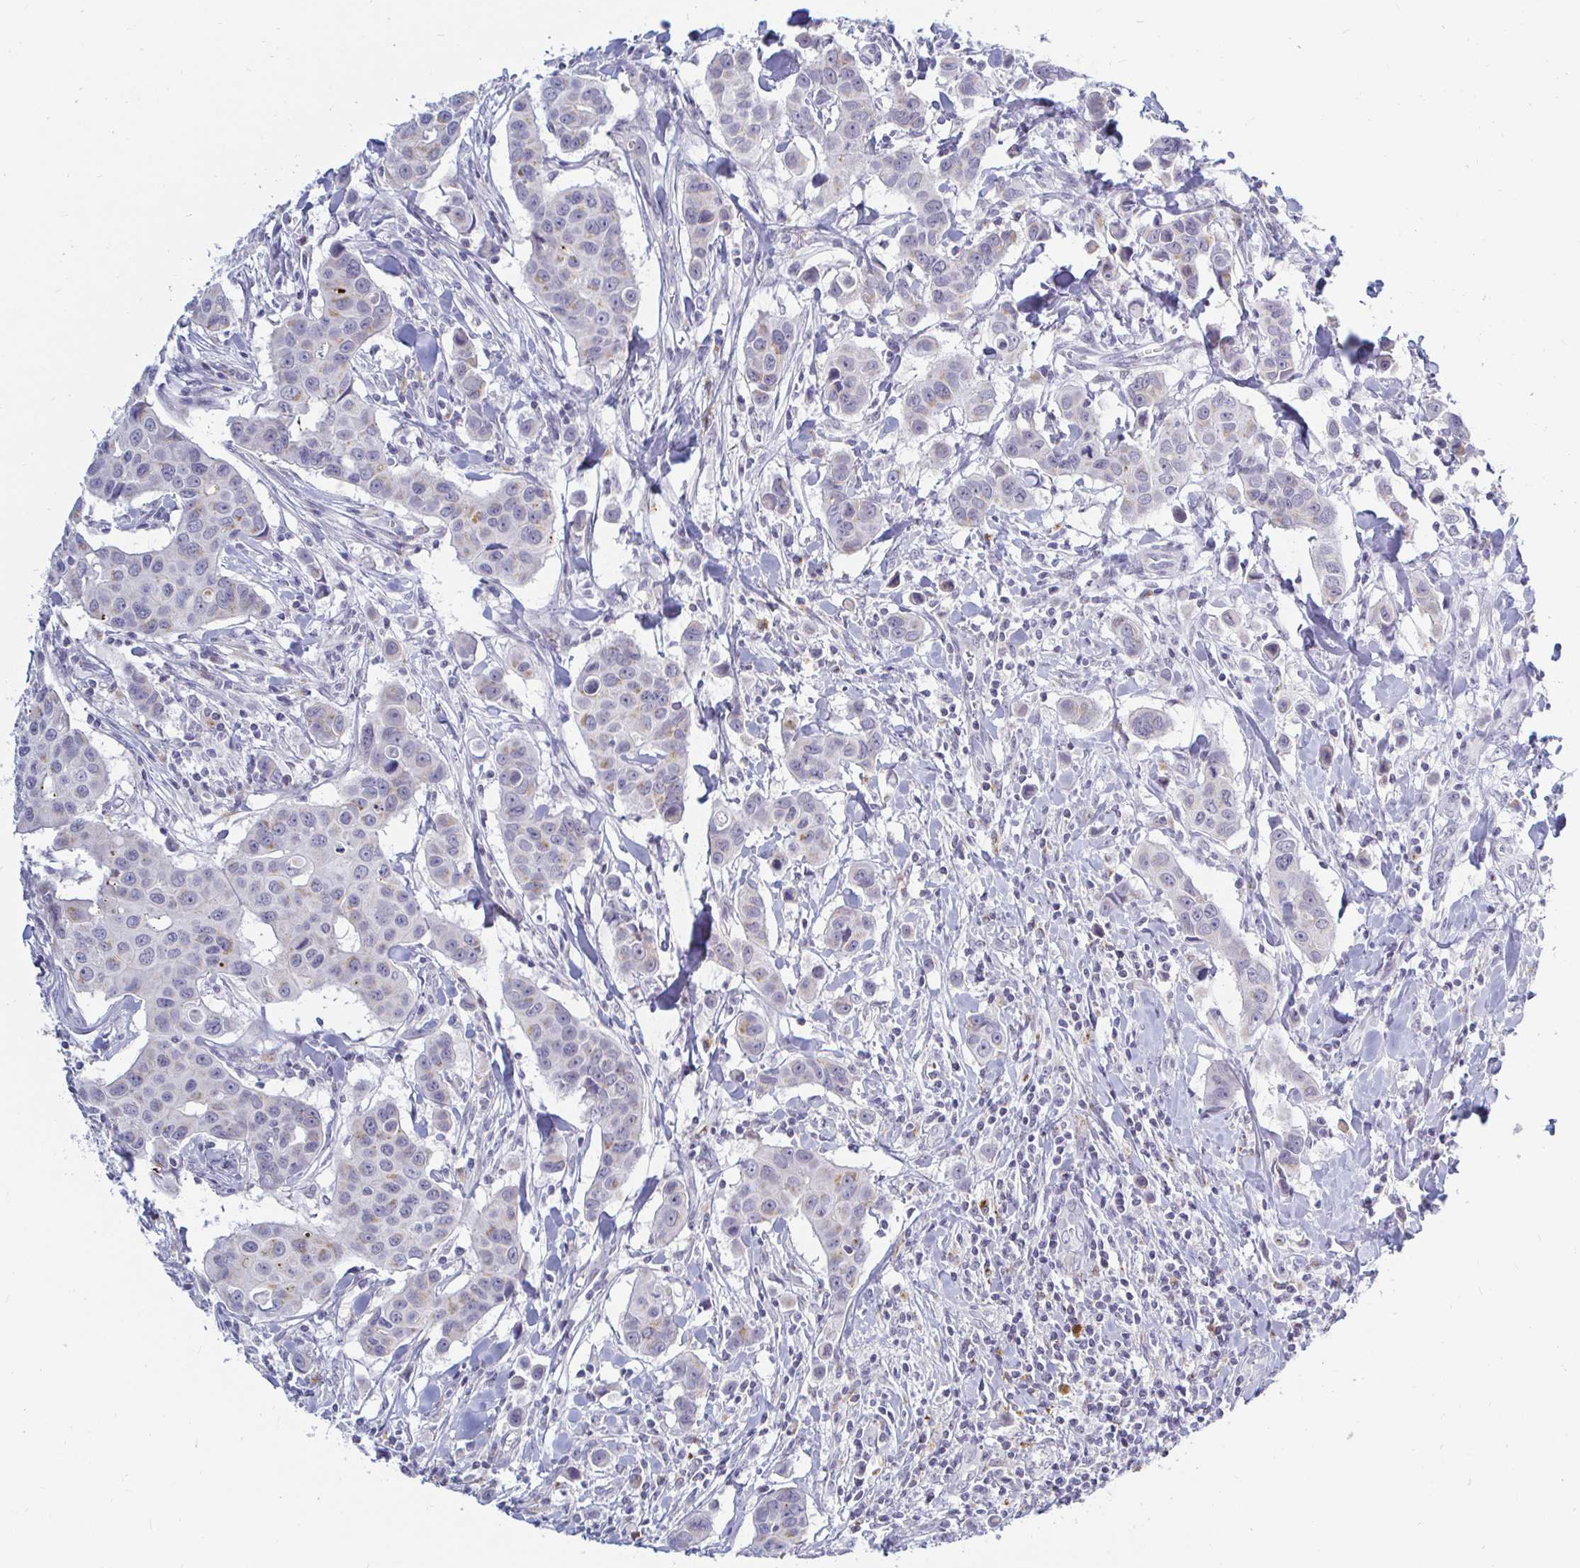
{"staining": {"intensity": "negative", "quantity": "none", "location": "none"}, "tissue": "breast cancer", "cell_type": "Tumor cells", "image_type": "cancer", "snomed": [{"axis": "morphology", "description": "Duct carcinoma"}, {"axis": "topography", "description": "Breast"}], "caption": "High magnification brightfield microscopy of infiltrating ductal carcinoma (breast) stained with DAB (3,3'-diaminobenzidine) (brown) and counterstained with hematoxylin (blue): tumor cells show no significant staining.", "gene": "OR51D1", "patient": {"sex": "female", "age": 24}}